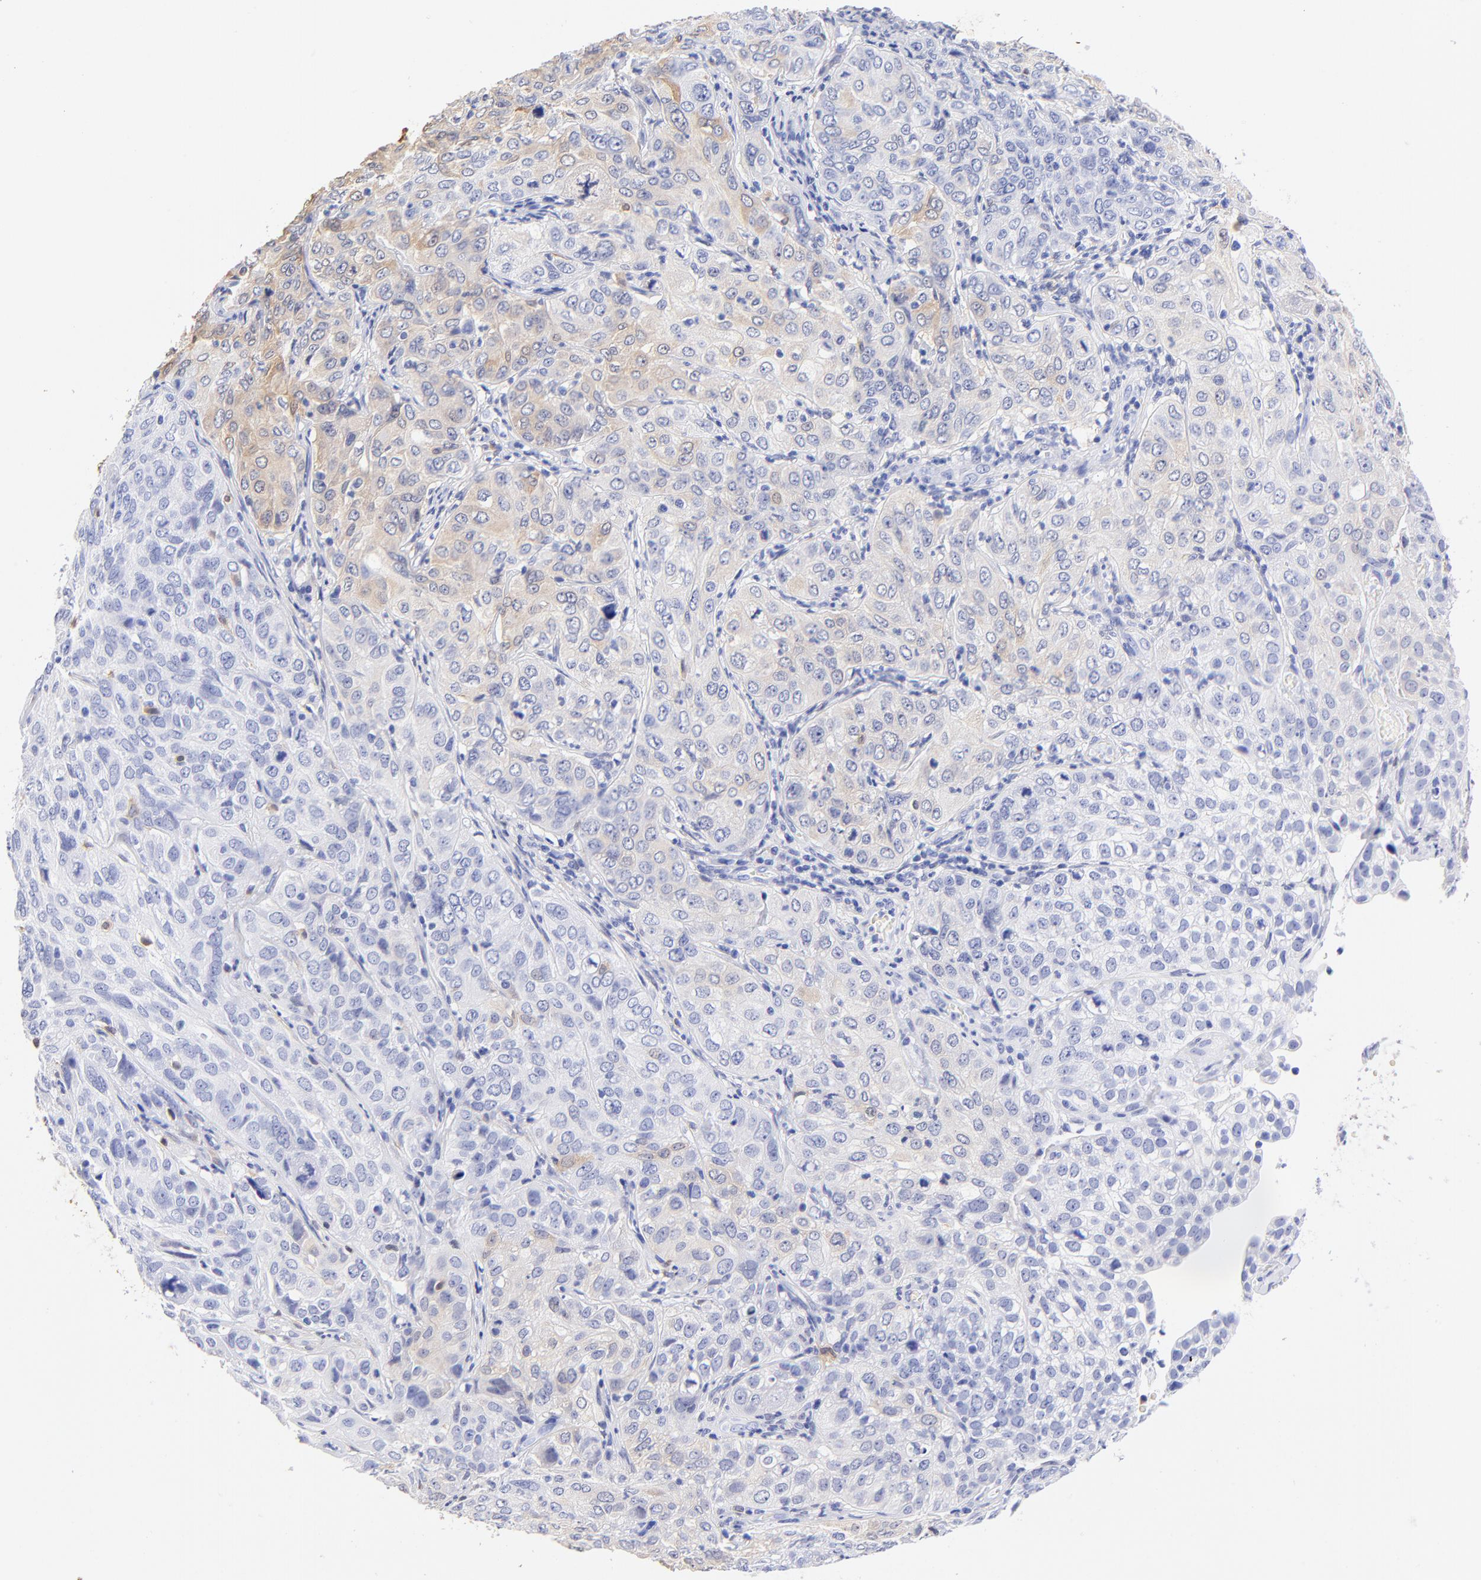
{"staining": {"intensity": "weak", "quantity": "<25%", "location": "cytoplasmic/membranous"}, "tissue": "cervical cancer", "cell_type": "Tumor cells", "image_type": "cancer", "snomed": [{"axis": "morphology", "description": "Squamous cell carcinoma, NOS"}, {"axis": "topography", "description": "Cervix"}], "caption": "Tumor cells are negative for brown protein staining in cervical squamous cell carcinoma.", "gene": "ALDH1A1", "patient": {"sex": "female", "age": 38}}